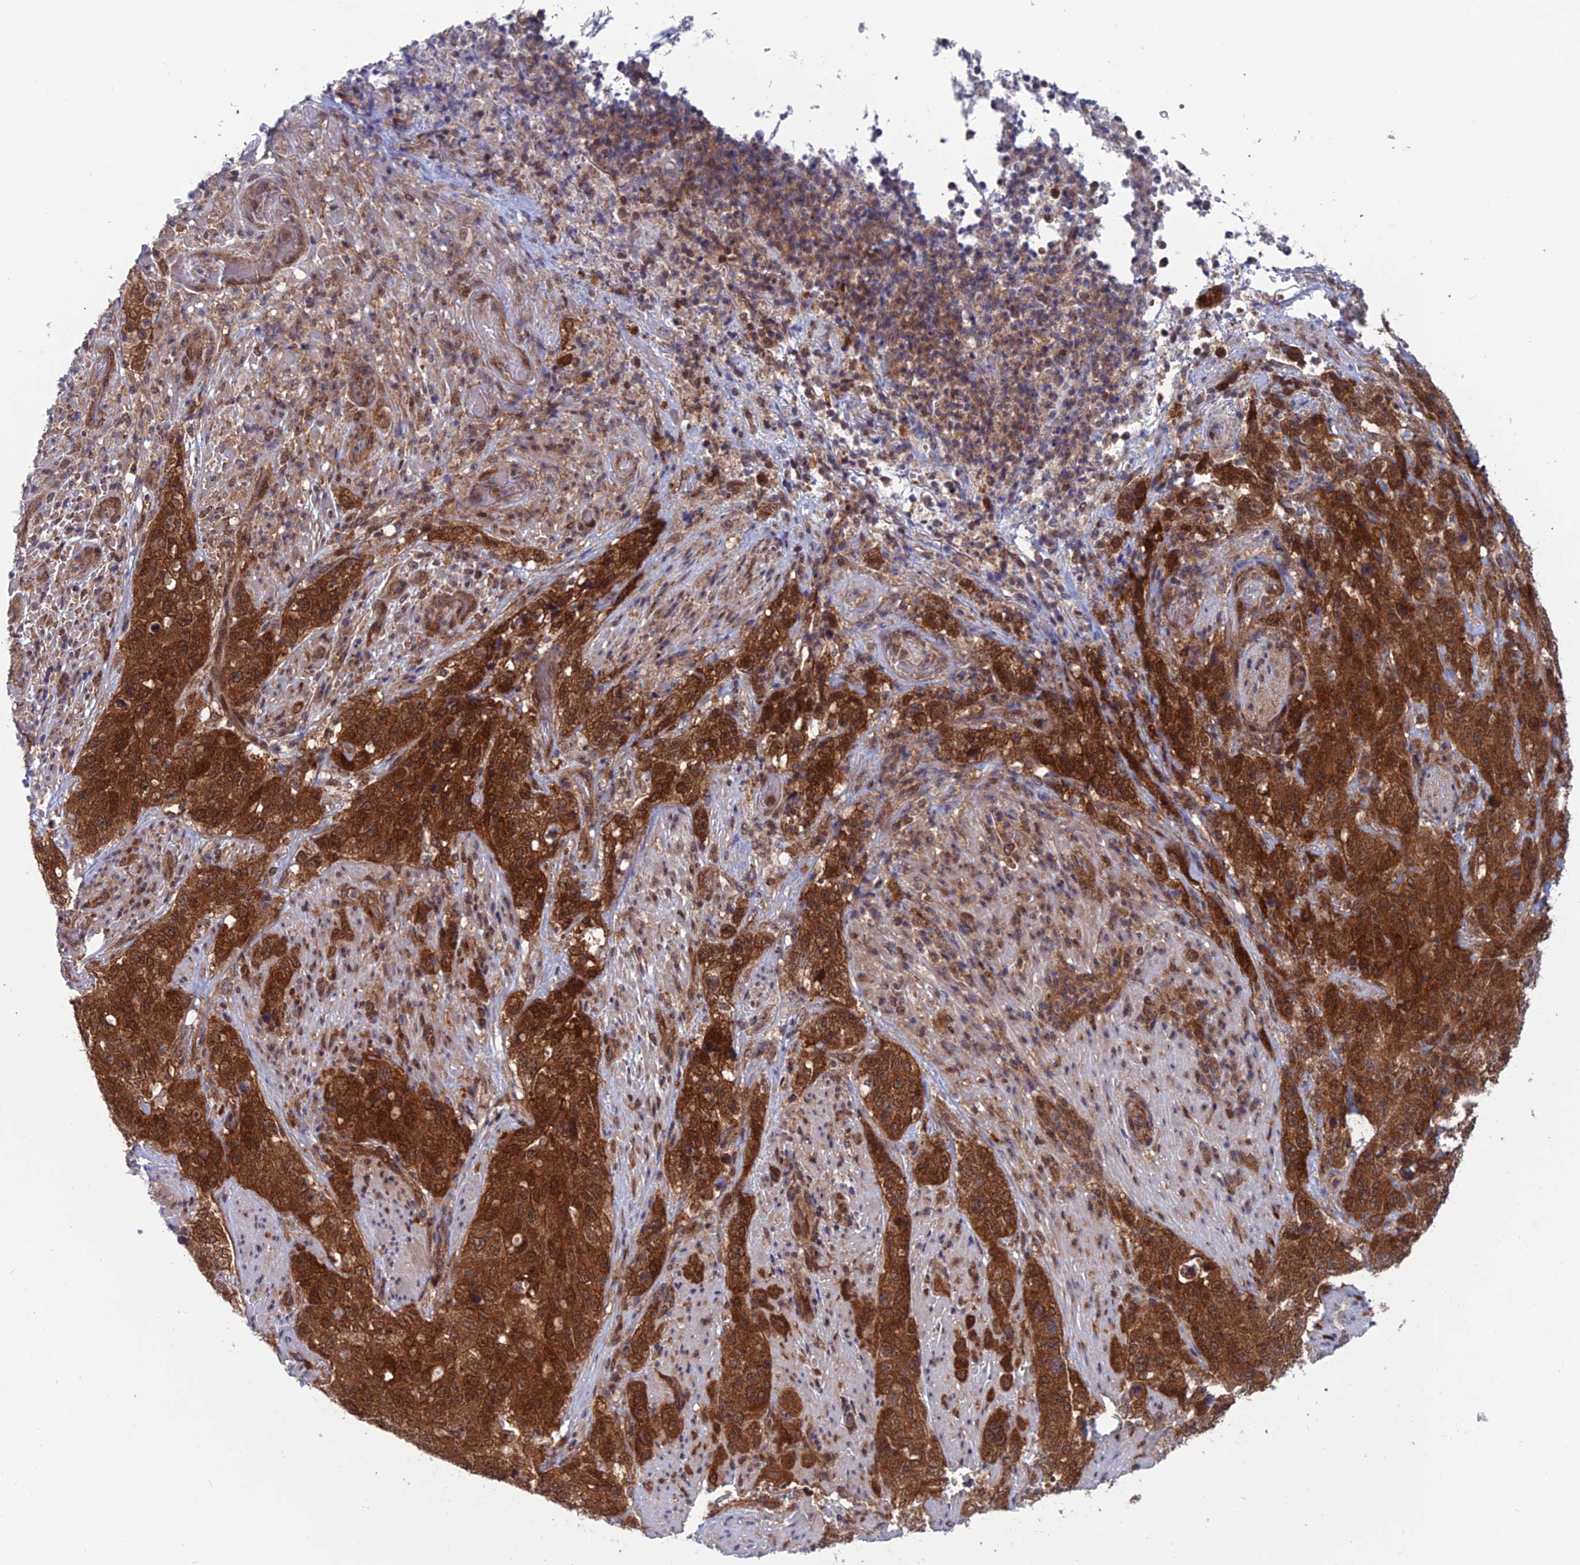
{"staining": {"intensity": "strong", "quantity": ">75%", "location": "cytoplasmic/membranous,nuclear"}, "tissue": "stomach cancer", "cell_type": "Tumor cells", "image_type": "cancer", "snomed": [{"axis": "morphology", "description": "Adenocarcinoma, NOS"}, {"axis": "topography", "description": "Stomach"}], "caption": "Protein staining of stomach cancer (adenocarcinoma) tissue exhibits strong cytoplasmic/membranous and nuclear staining in approximately >75% of tumor cells. The staining was performed using DAB (3,3'-diaminobenzidine), with brown indicating positive protein expression. Nuclei are stained blue with hematoxylin.", "gene": "IGBP1", "patient": {"sex": "male", "age": 48}}